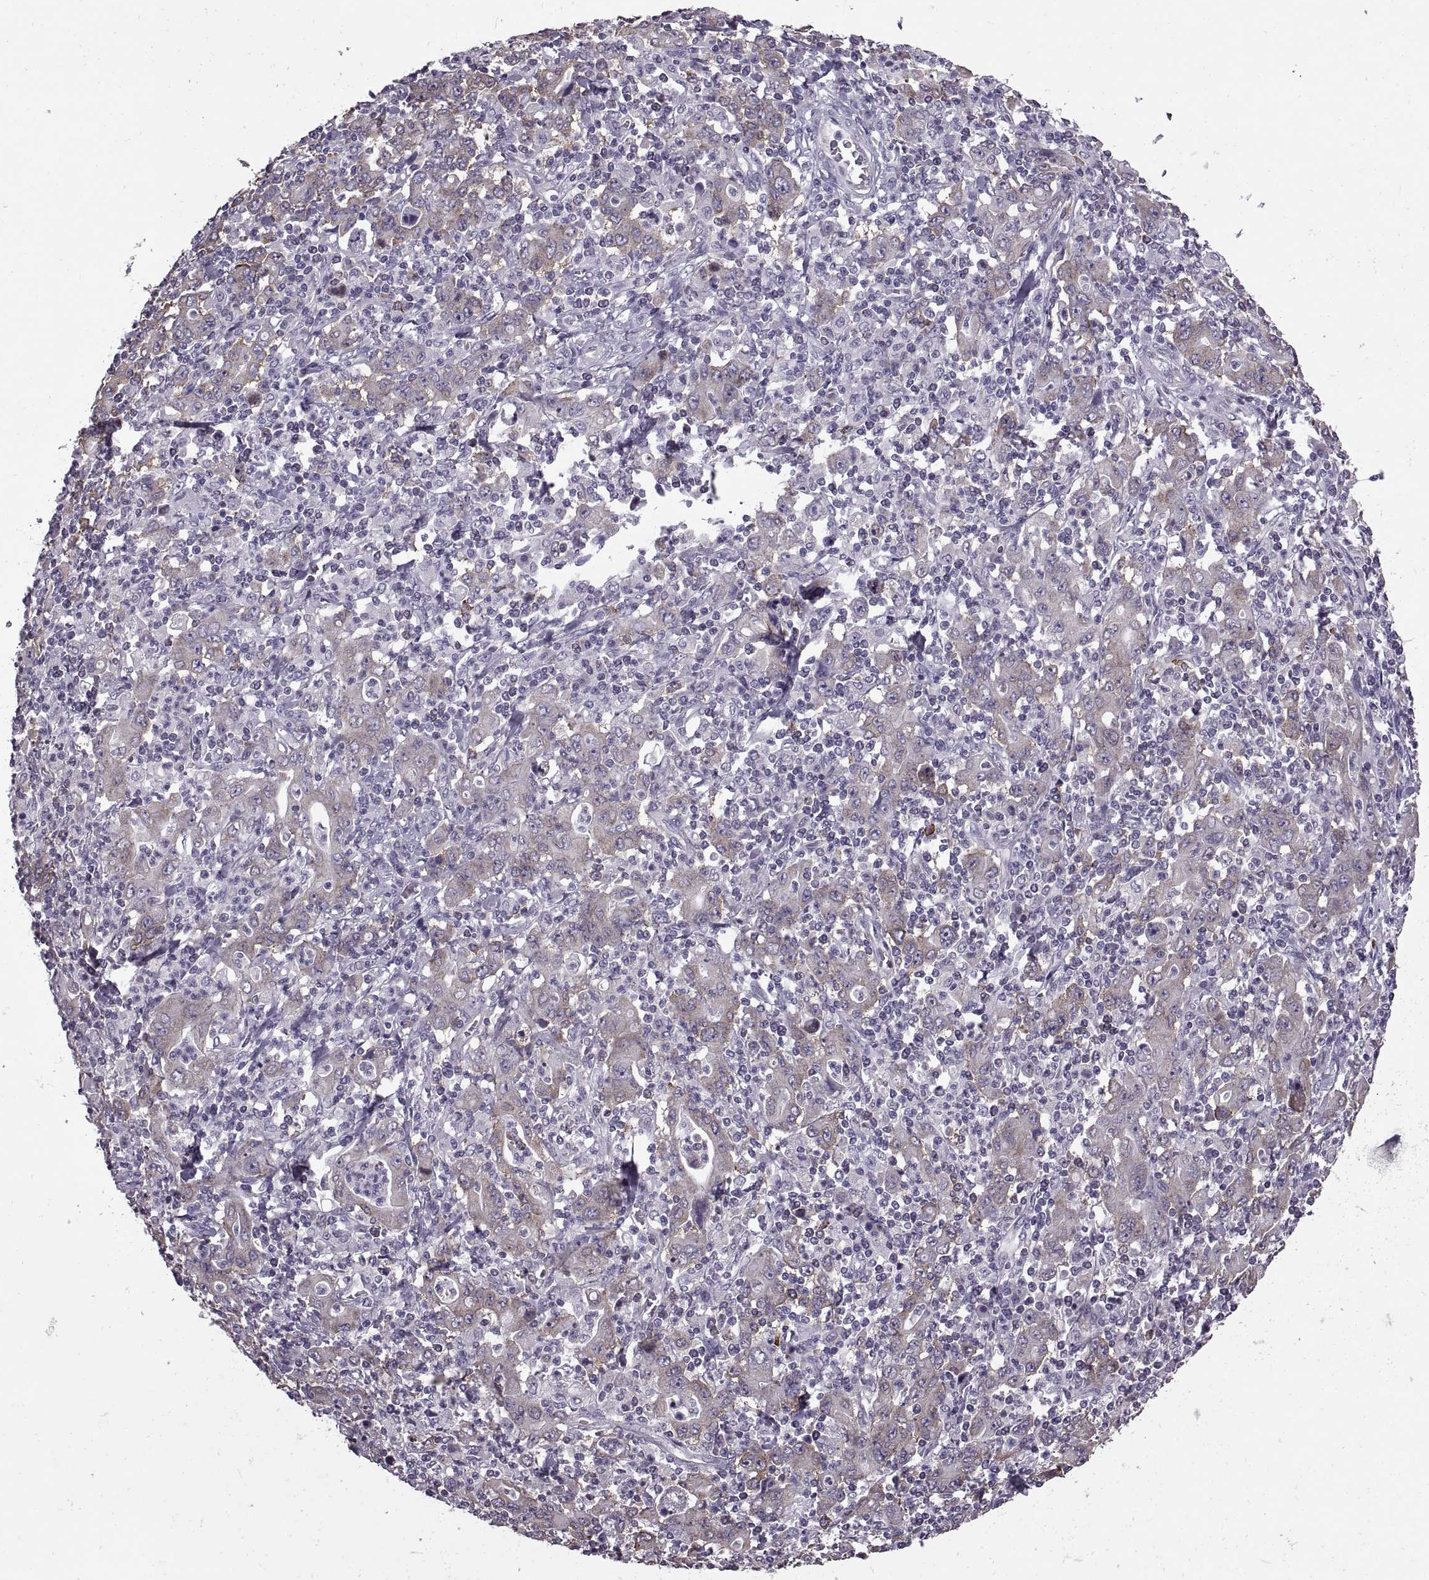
{"staining": {"intensity": "moderate", "quantity": "25%-75%", "location": "cytoplasmic/membranous"}, "tissue": "stomach cancer", "cell_type": "Tumor cells", "image_type": "cancer", "snomed": [{"axis": "morphology", "description": "Adenocarcinoma, NOS"}, {"axis": "topography", "description": "Stomach, upper"}], "caption": "Immunohistochemical staining of human stomach adenocarcinoma shows moderate cytoplasmic/membranous protein positivity in about 25%-75% of tumor cells. (DAB (3,3'-diaminobenzidine) = brown stain, brightfield microscopy at high magnification).", "gene": "PABPC1", "patient": {"sex": "male", "age": 69}}